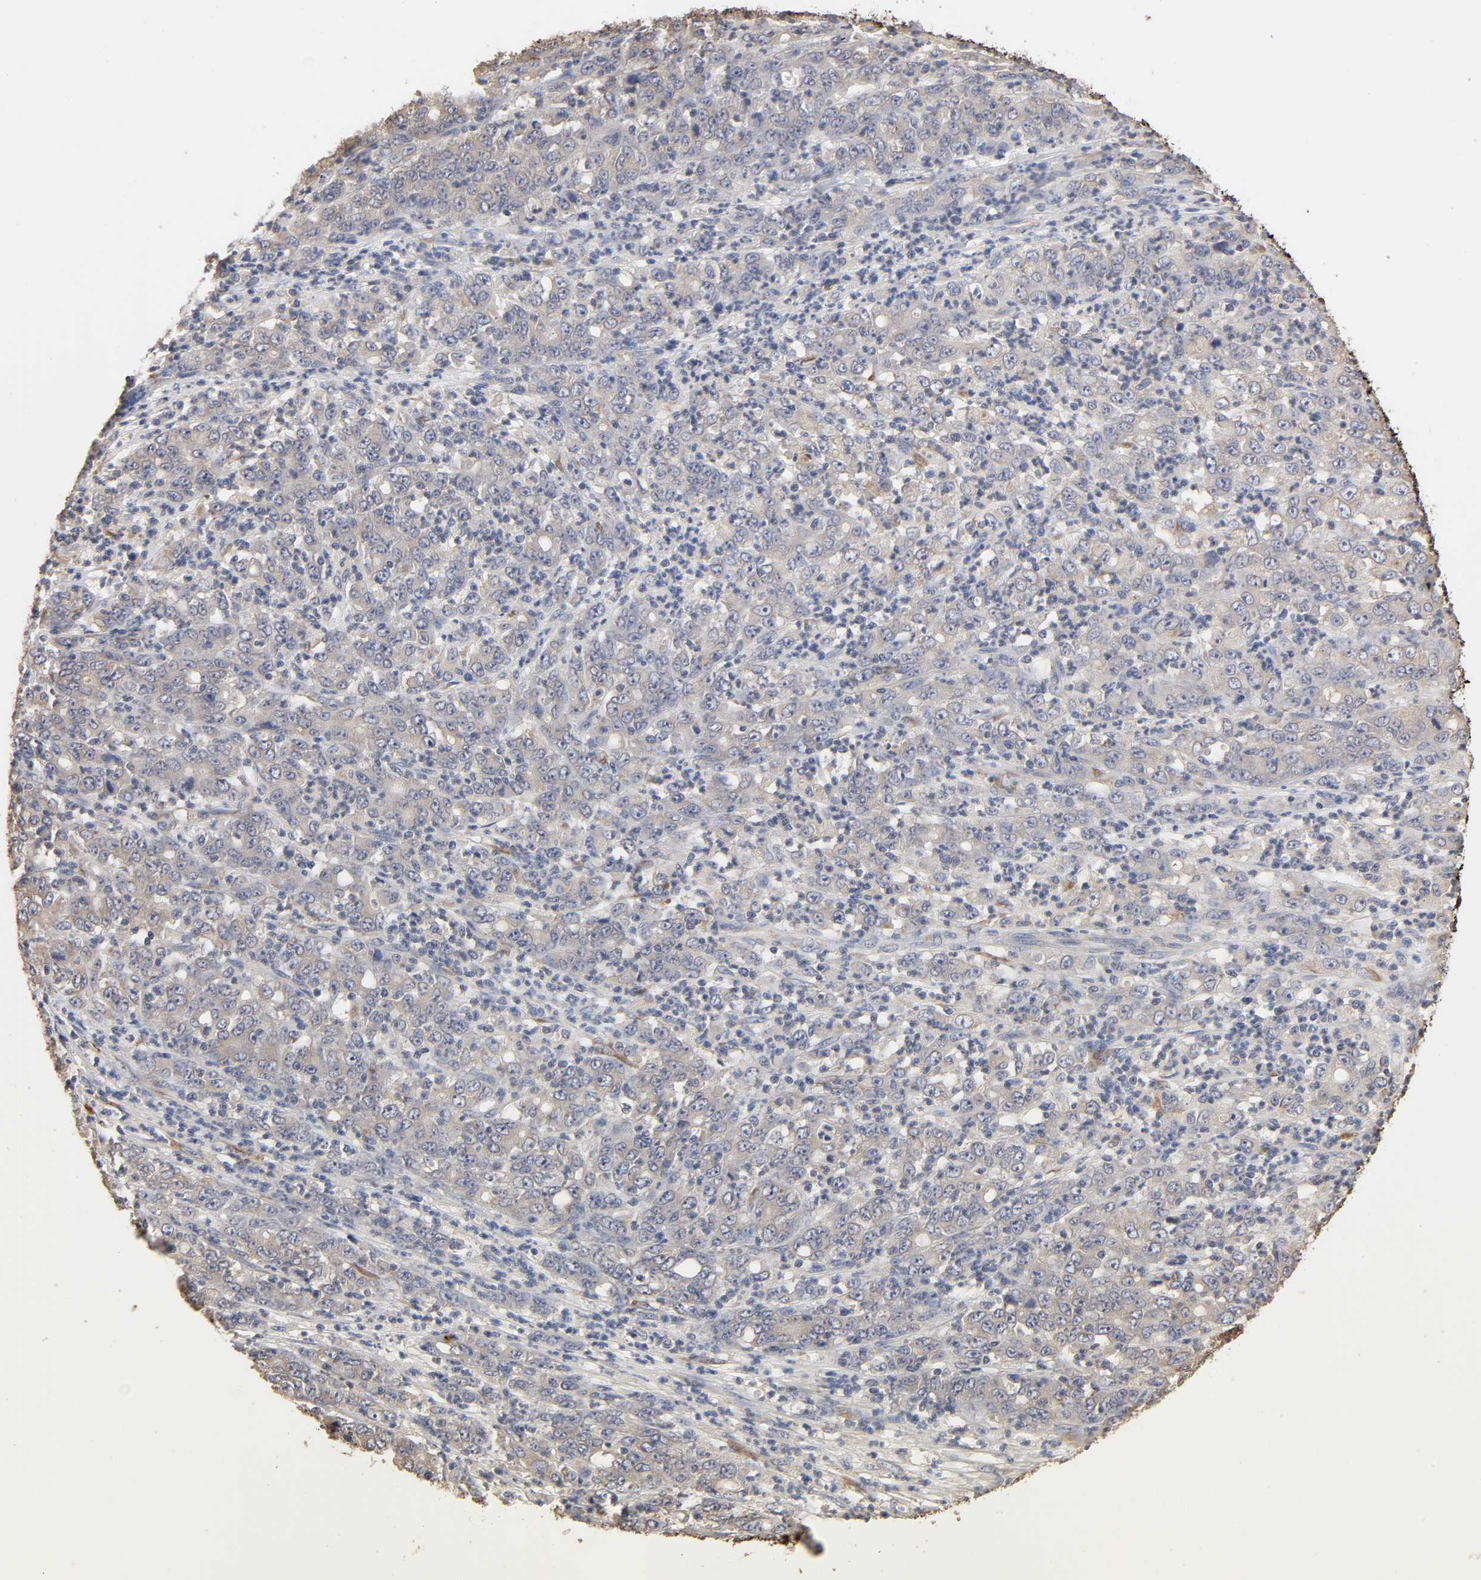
{"staining": {"intensity": "weak", "quantity": "25%-75%", "location": "cytoplasmic/membranous"}, "tissue": "stomach cancer", "cell_type": "Tumor cells", "image_type": "cancer", "snomed": [{"axis": "morphology", "description": "Adenocarcinoma, NOS"}, {"axis": "topography", "description": "Stomach, lower"}], "caption": "Immunohistochemistry (IHC) photomicrograph of human stomach cancer stained for a protein (brown), which reveals low levels of weak cytoplasmic/membranous staining in approximately 25%-75% of tumor cells.", "gene": "EIF4G2", "patient": {"sex": "female", "age": 71}}